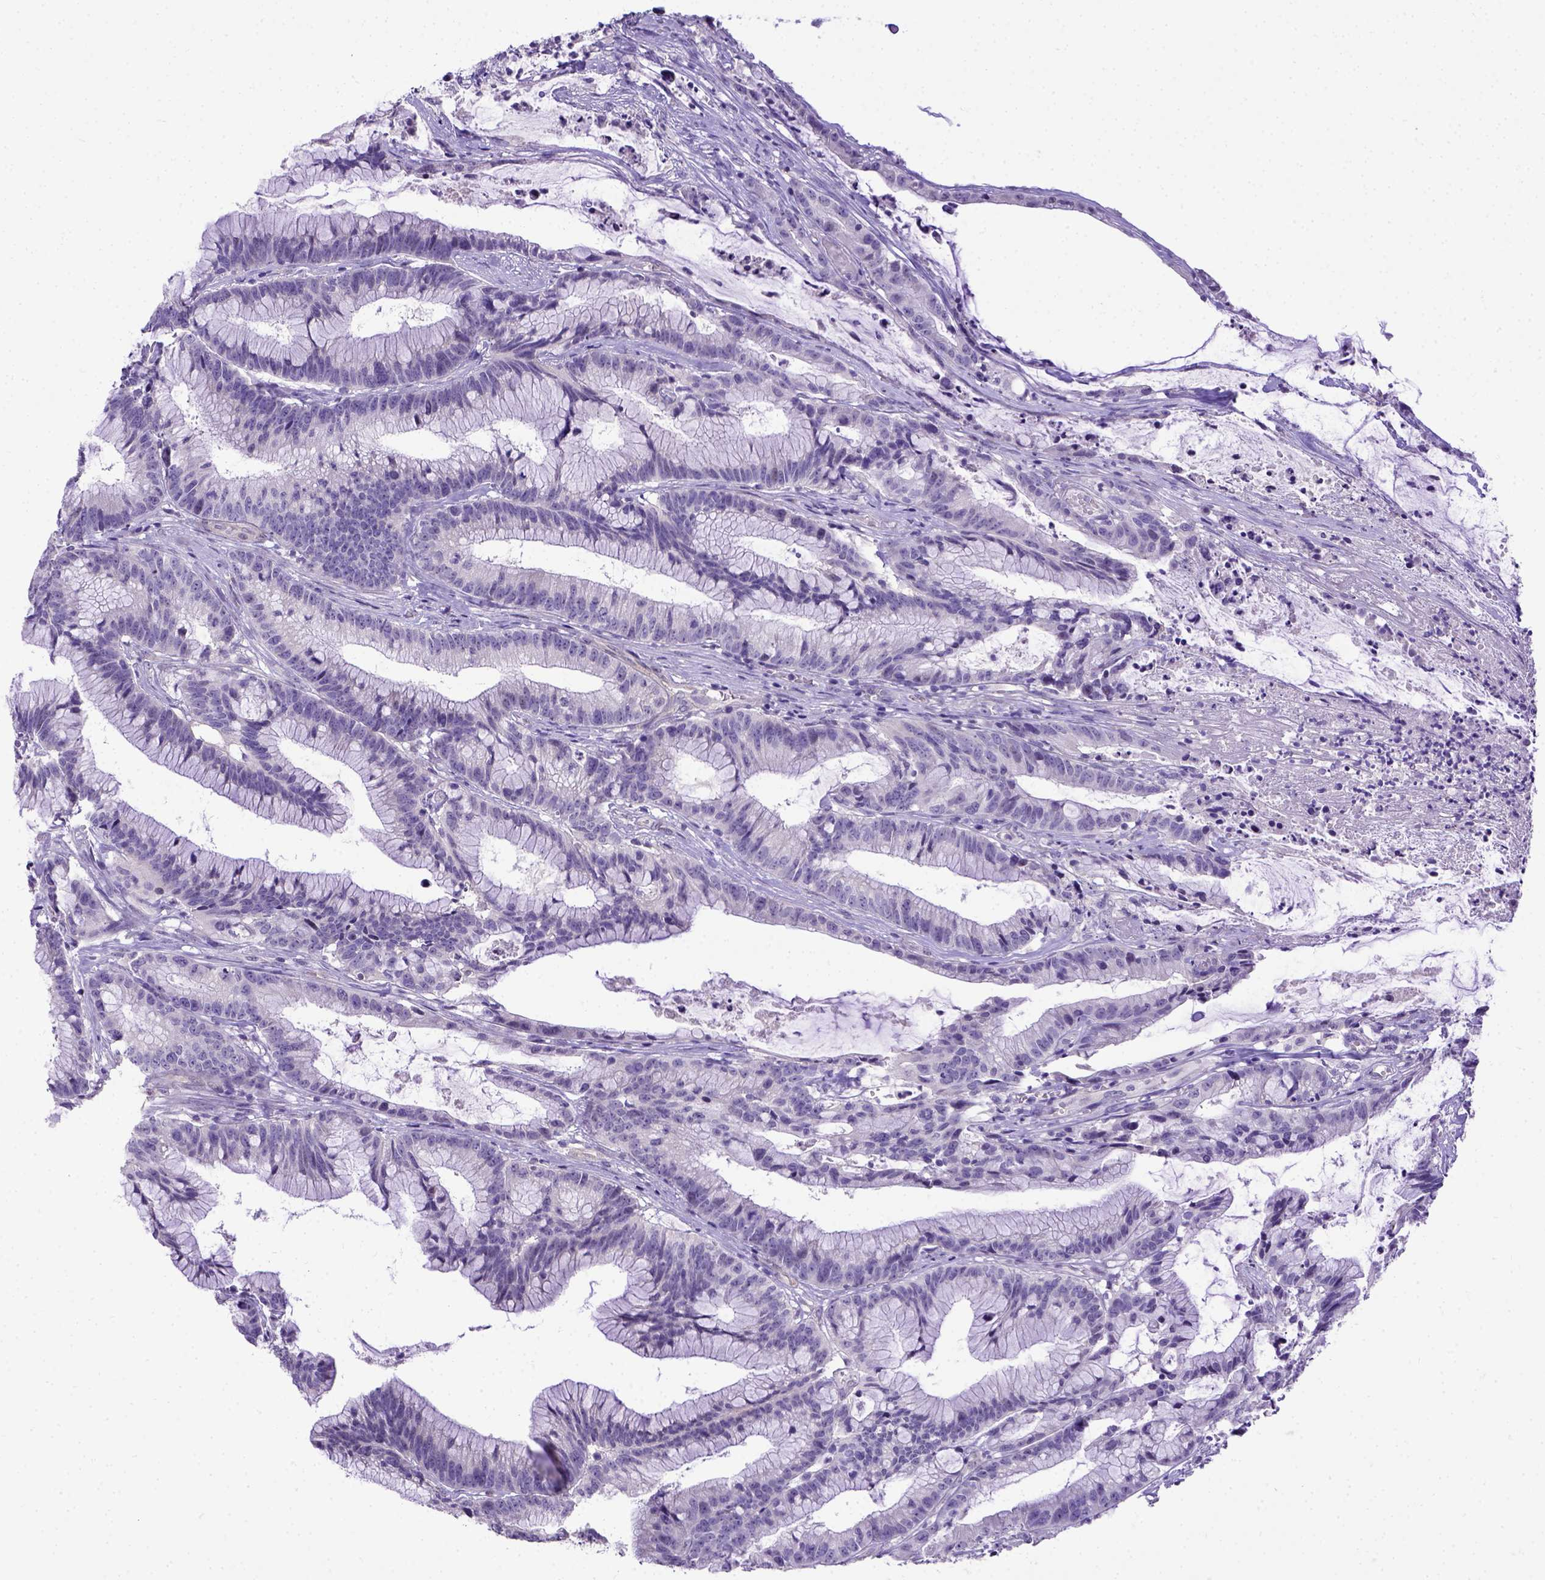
{"staining": {"intensity": "negative", "quantity": "none", "location": "none"}, "tissue": "colorectal cancer", "cell_type": "Tumor cells", "image_type": "cancer", "snomed": [{"axis": "morphology", "description": "Adenocarcinoma, NOS"}, {"axis": "topography", "description": "Colon"}], "caption": "Tumor cells show no significant protein positivity in colorectal cancer (adenocarcinoma).", "gene": "BTN1A1", "patient": {"sex": "female", "age": 78}}